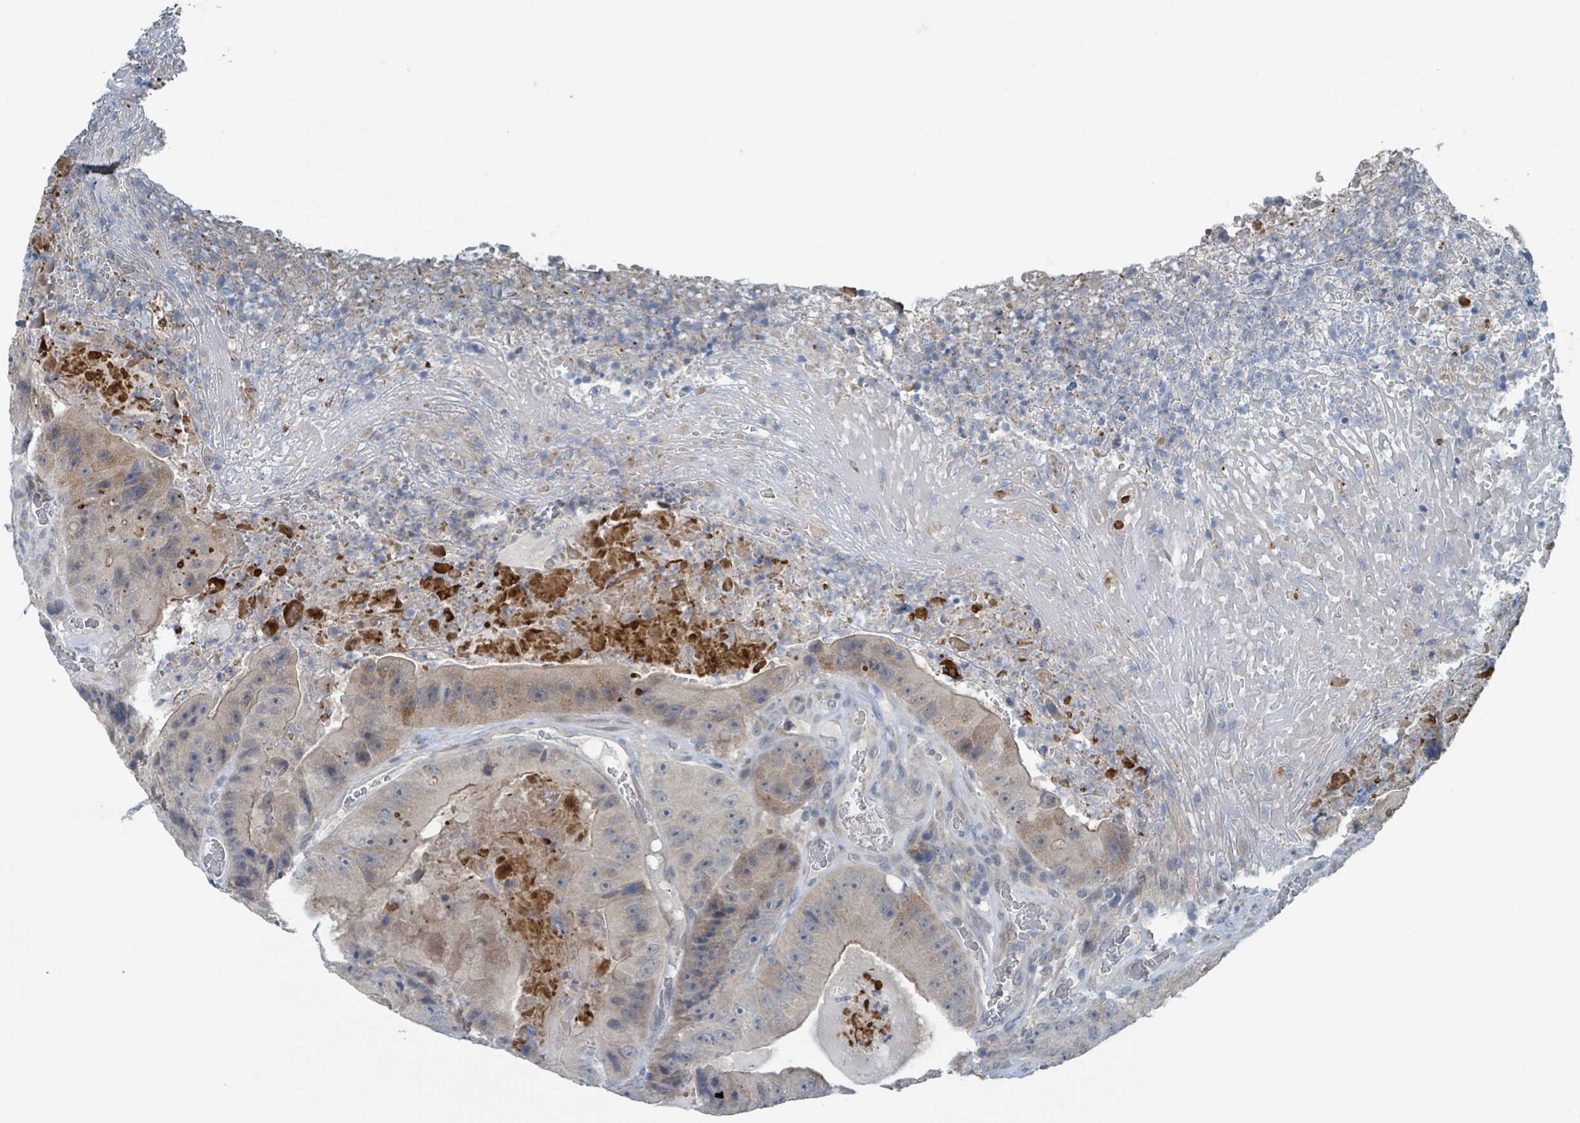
{"staining": {"intensity": "weak", "quantity": "<25%", "location": "cytoplasmic/membranous"}, "tissue": "colorectal cancer", "cell_type": "Tumor cells", "image_type": "cancer", "snomed": [{"axis": "morphology", "description": "Adenocarcinoma, NOS"}, {"axis": "topography", "description": "Colon"}], "caption": "DAB immunohistochemical staining of human adenocarcinoma (colorectal) shows no significant staining in tumor cells. The staining is performed using DAB brown chromogen with nuclei counter-stained in using hematoxylin.", "gene": "ACBD4", "patient": {"sex": "female", "age": 86}}